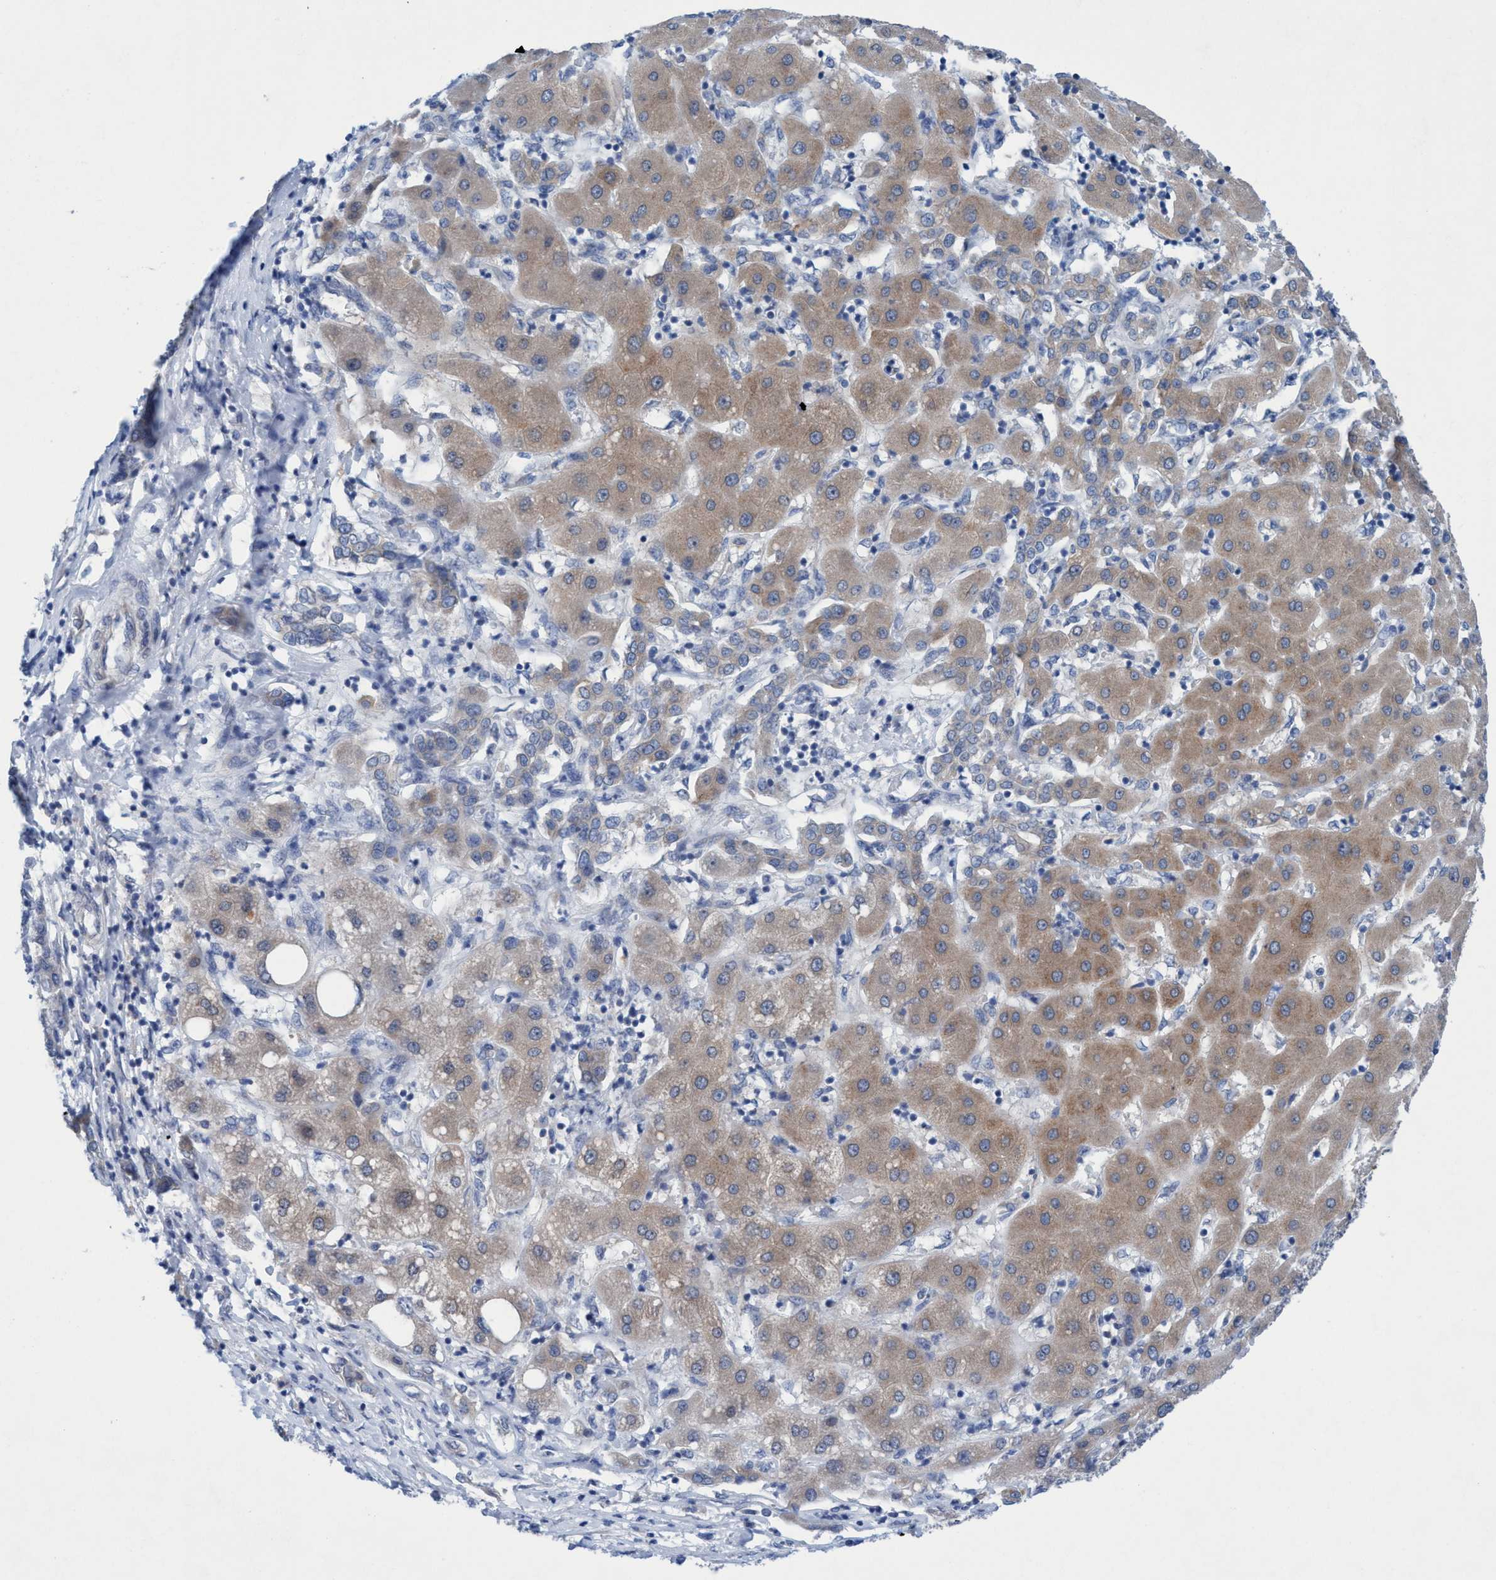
{"staining": {"intensity": "weak", "quantity": "25%-75%", "location": "cytoplasmic/membranous"}, "tissue": "liver cancer", "cell_type": "Tumor cells", "image_type": "cancer", "snomed": [{"axis": "morphology", "description": "Carcinoma, Hepatocellular, NOS"}, {"axis": "topography", "description": "Liver"}], "caption": "IHC of human liver hepatocellular carcinoma displays low levels of weak cytoplasmic/membranous staining in about 25%-75% of tumor cells.", "gene": "RSAD1", "patient": {"sex": "male", "age": 65}}